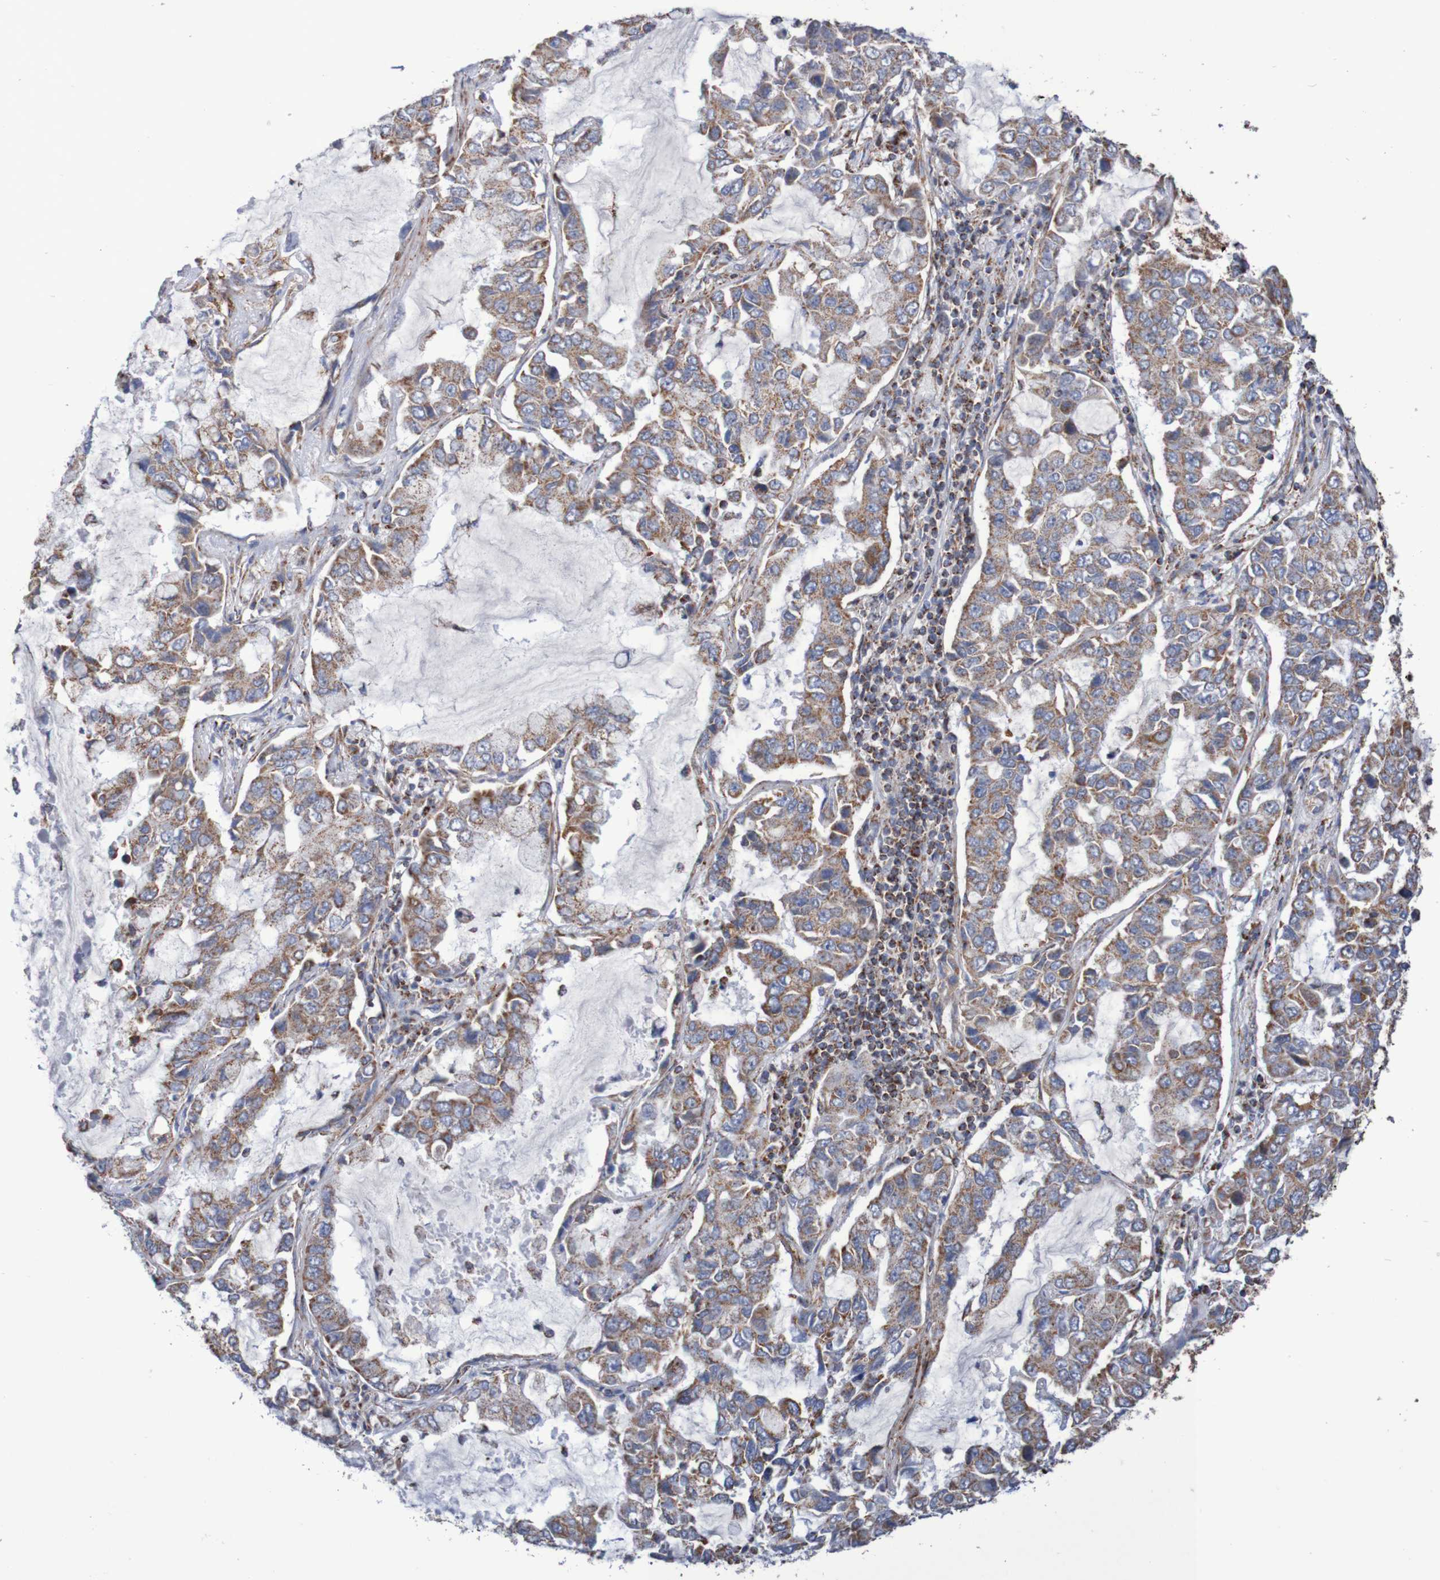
{"staining": {"intensity": "moderate", "quantity": ">75%", "location": "cytoplasmic/membranous"}, "tissue": "lung cancer", "cell_type": "Tumor cells", "image_type": "cancer", "snomed": [{"axis": "morphology", "description": "Adenocarcinoma, NOS"}, {"axis": "topography", "description": "Lung"}], "caption": "A brown stain highlights moderate cytoplasmic/membranous expression of a protein in lung cancer (adenocarcinoma) tumor cells. Nuclei are stained in blue.", "gene": "MMEL1", "patient": {"sex": "male", "age": 64}}